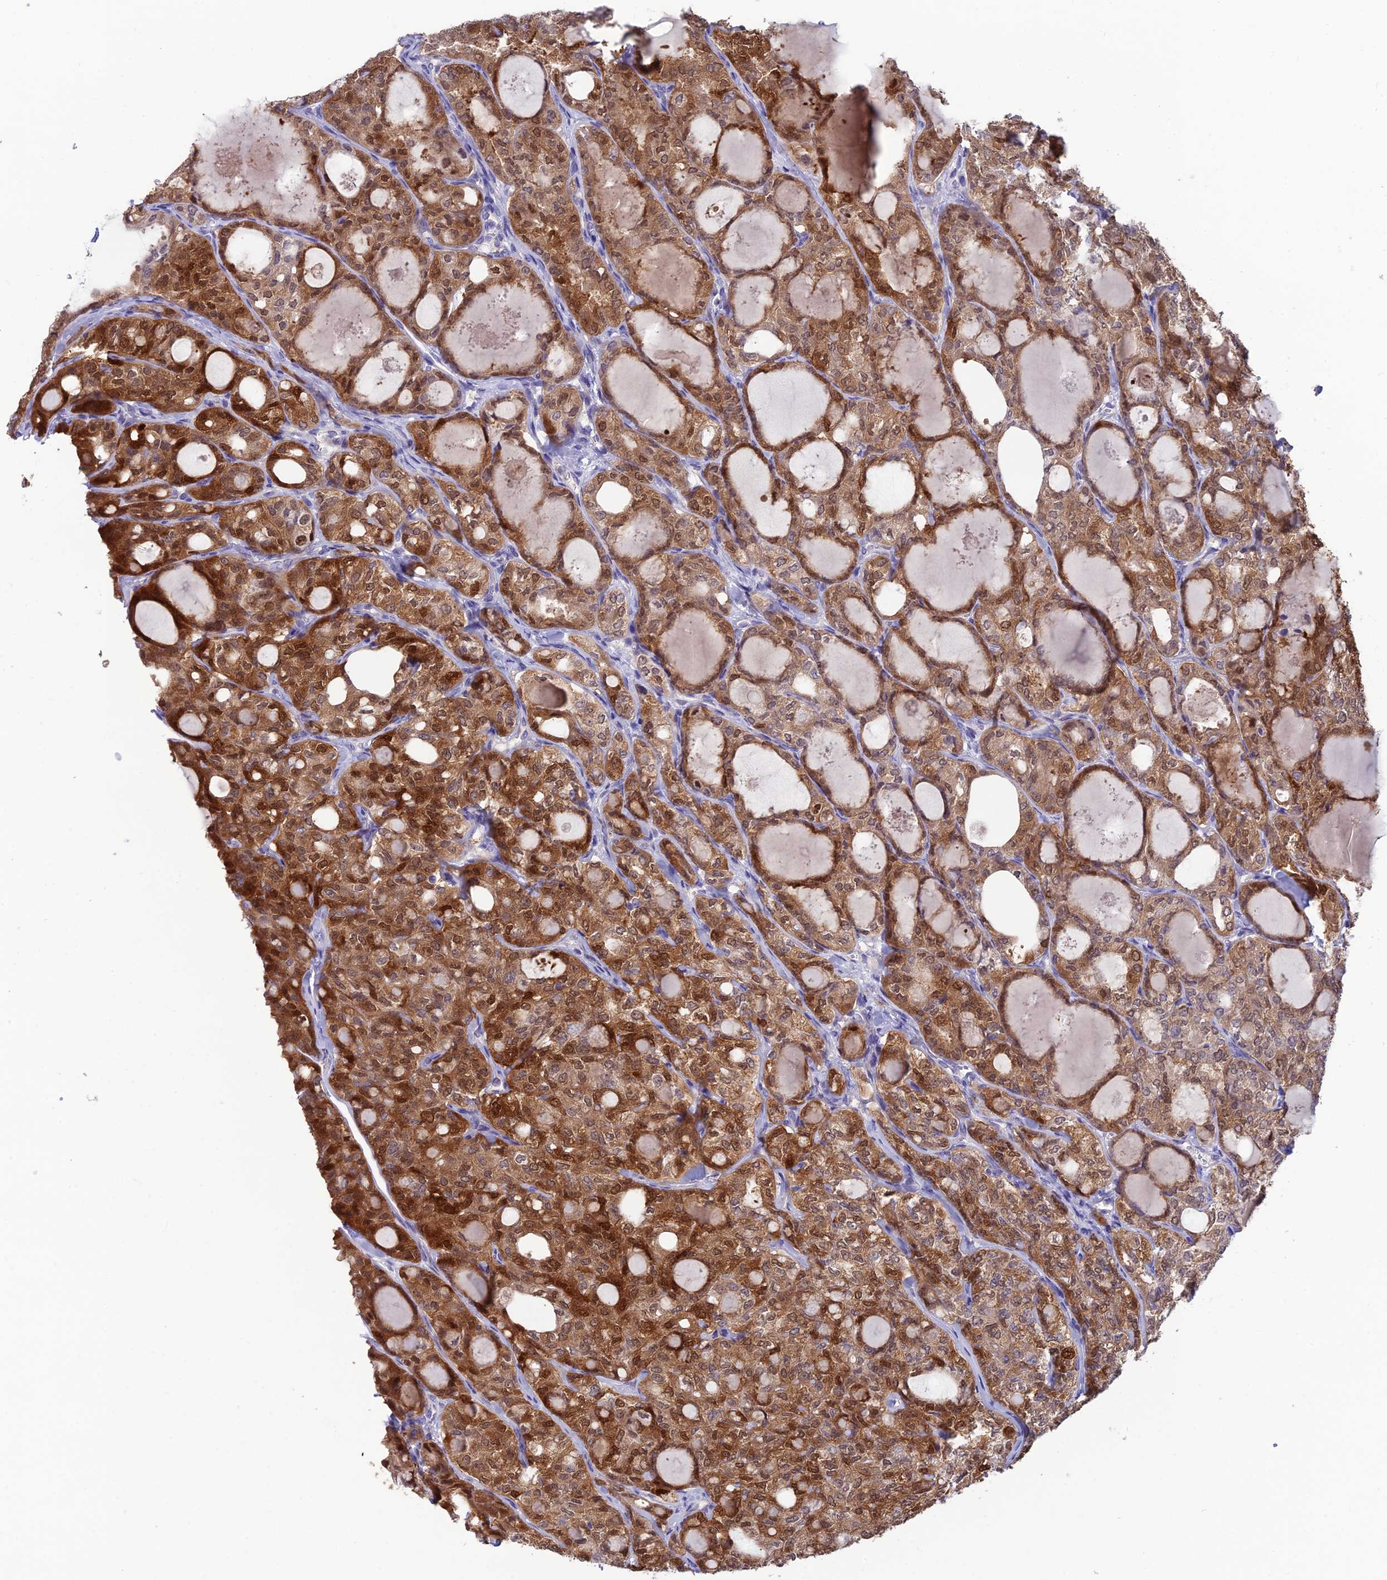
{"staining": {"intensity": "strong", "quantity": ">75%", "location": "cytoplasmic/membranous,nuclear"}, "tissue": "thyroid cancer", "cell_type": "Tumor cells", "image_type": "cancer", "snomed": [{"axis": "morphology", "description": "Follicular adenoma carcinoma, NOS"}, {"axis": "topography", "description": "Thyroid gland"}], "caption": "Human thyroid cancer stained for a protein (brown) reveals strong cytoplasmic/membranous and nuclear positive expression in about >75% of tumor cells.", "gene": "XPO7", "patient": {"sex": "male", "age": 75}}